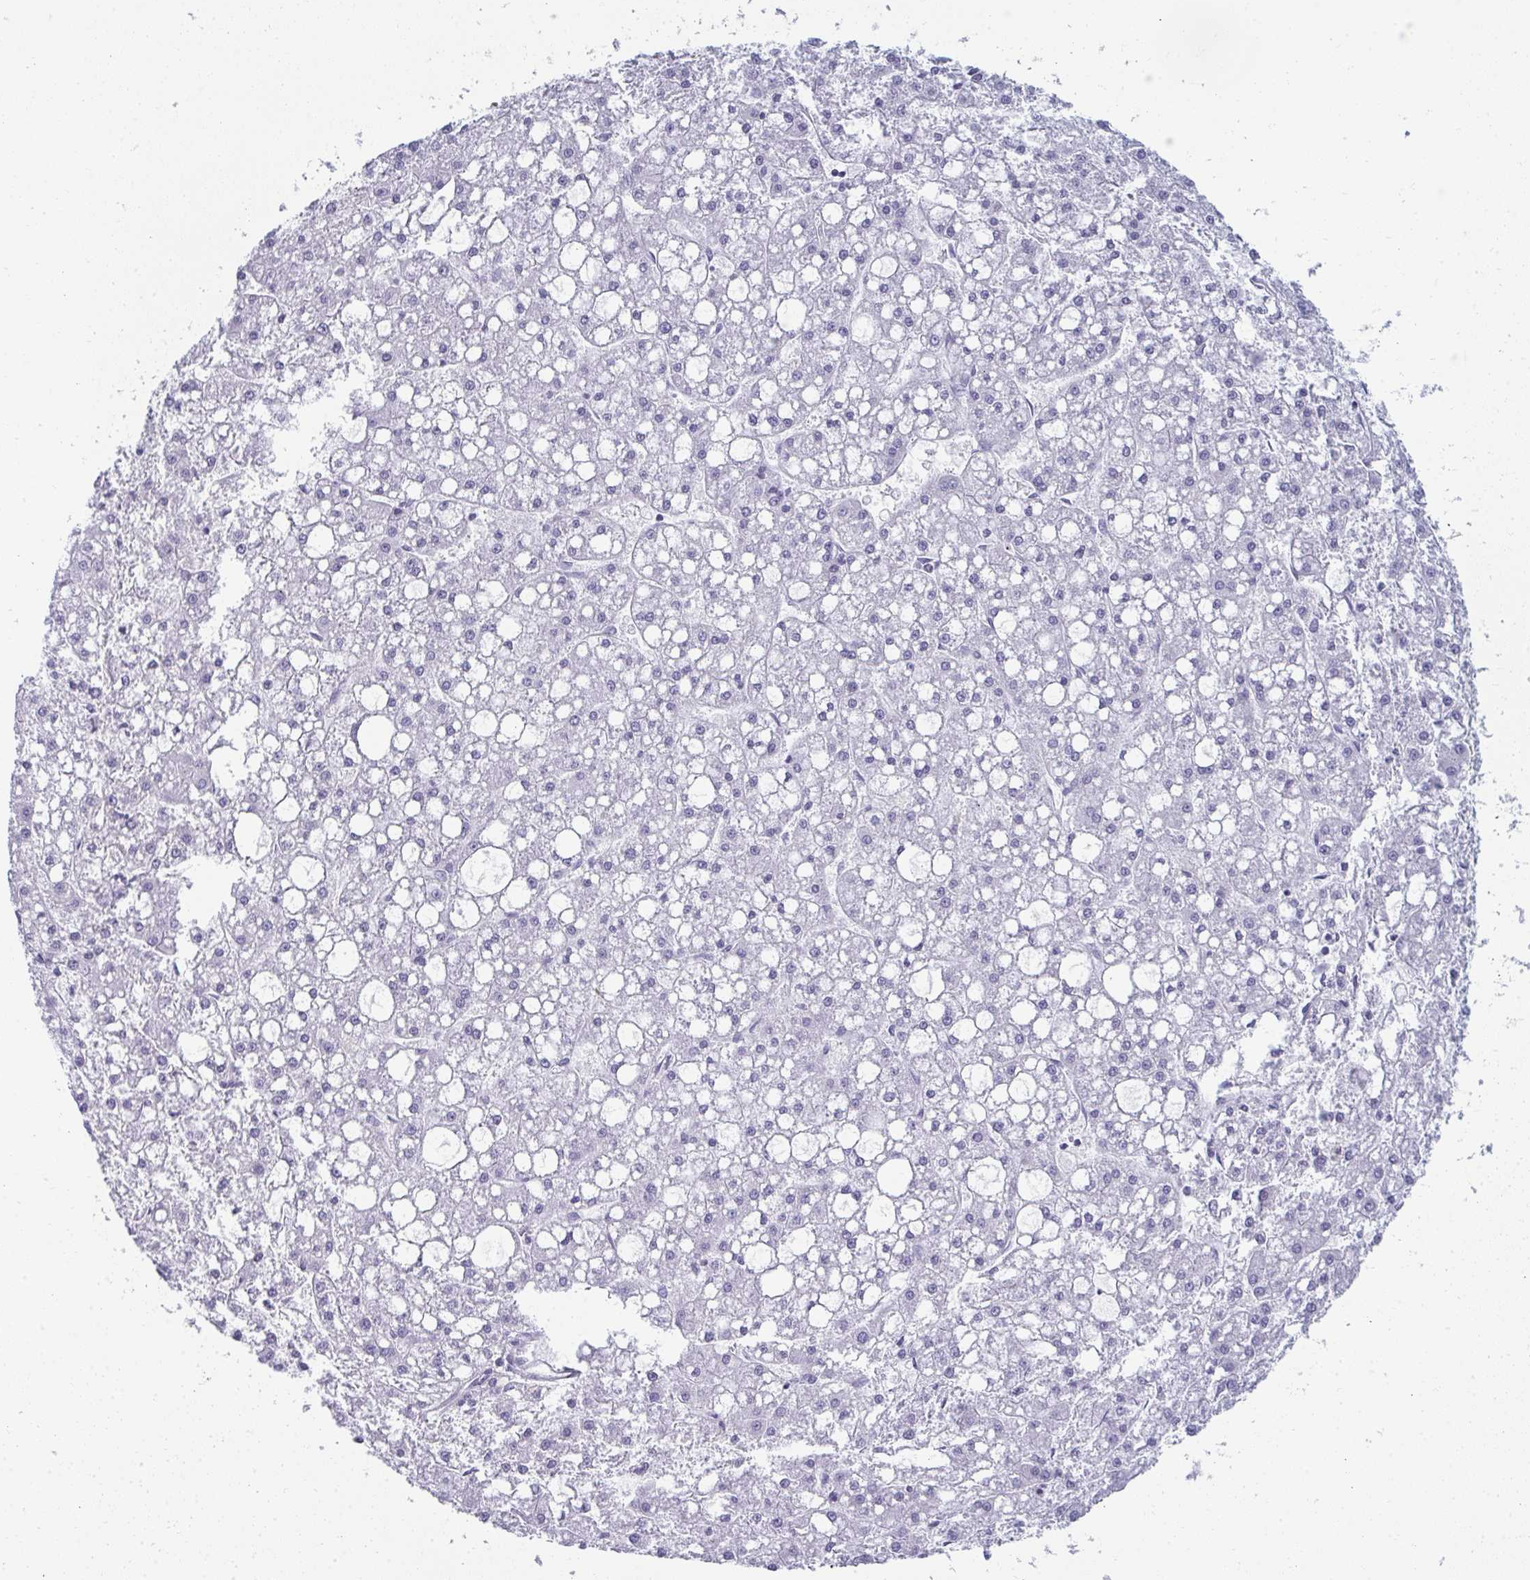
{"staining": {"intensity": "negative", "quantity": "none", "location": "none"}, "tissue": "liver cancer", "cell_type": "Tumor cells", "image_type": "cancer", "snomed": [{"axis": "morphology", "description": "Carcinoma, Hepatocellular, NOS"}, {"axis": "topography", "description": "Liver"}], "caption": "Tumor cells show no significant expression in liver cancer (hepatocellular carcinoma).", "gene": "SHROOM1", "patient": {"sex": "male", "age": 67}}